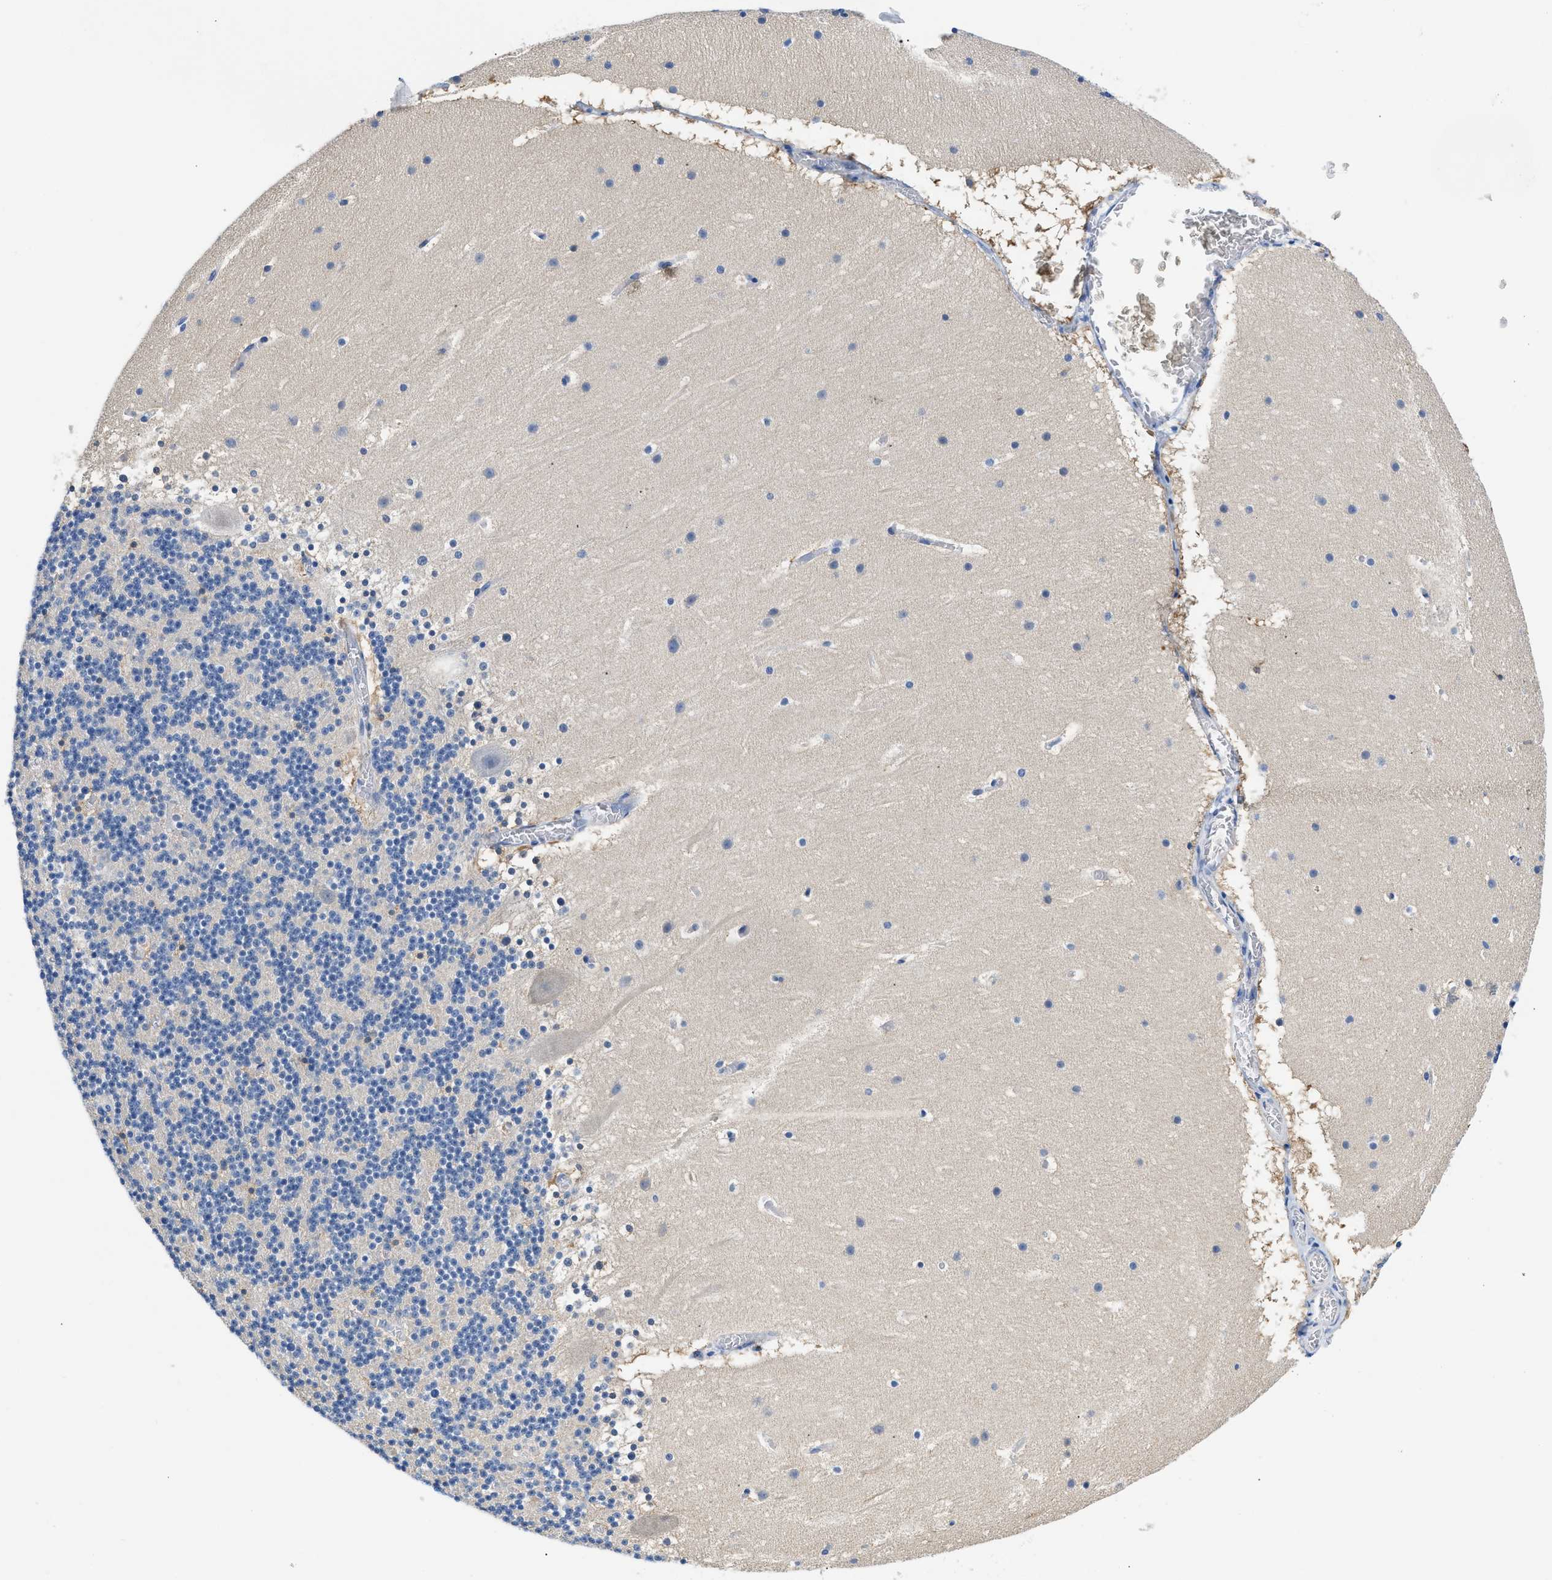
{"staining": {"intensity": "negative", "quantity": "none", "location": "none"}, "tissue": "cerebellum", "cell_type": "Cells in granular layer", "image_type": "normal", "snomed": [{"axis": "morphology", "description": "Normal tissue, NOS"}, {"axis": "topography", "description": "Cerebellum"}], "caption": "The IHC histopathology image has no significant positivity in cells in granular layer of cerebellum. Nuclei are stained in blue.", "gene": "BPGM", "patient": {"sex": "male", "age": 45}}